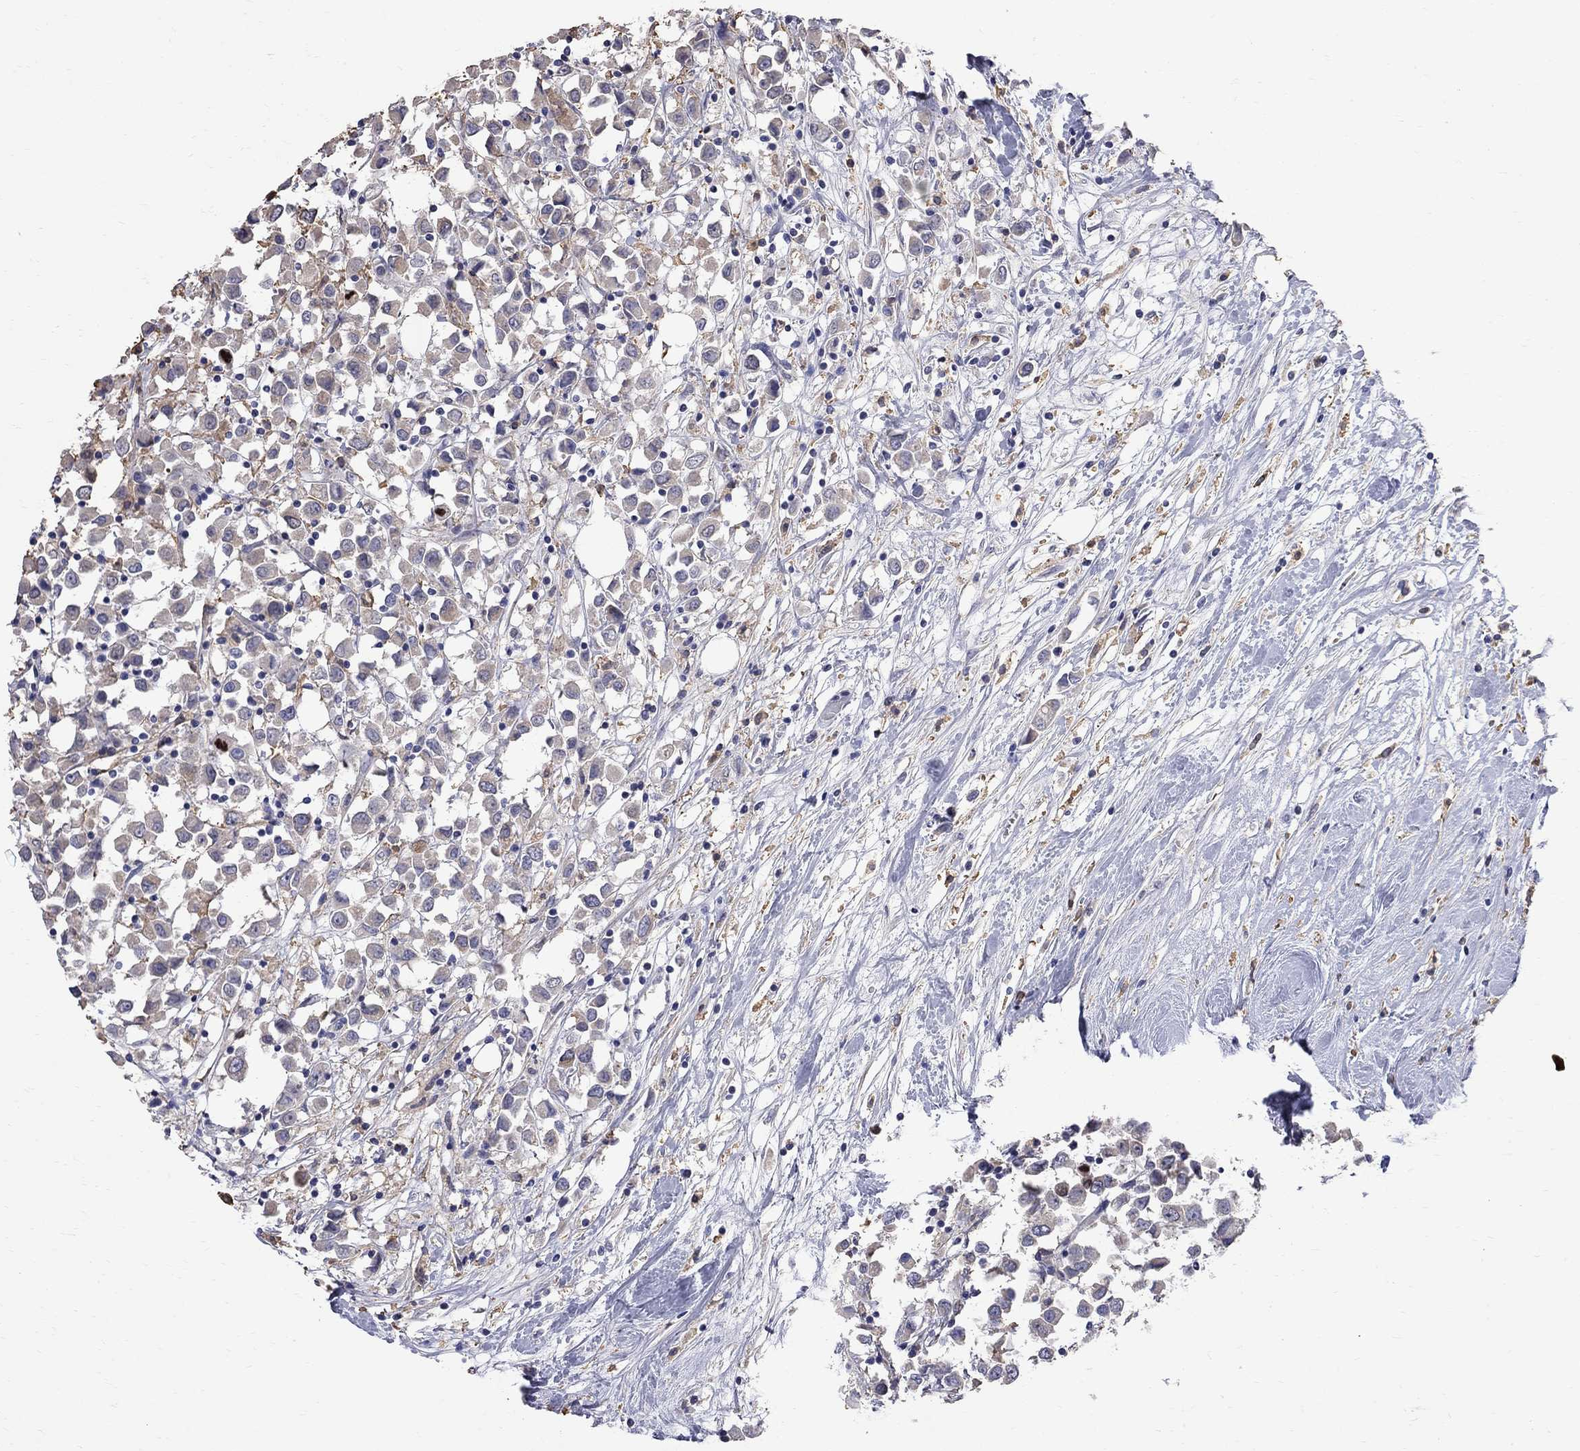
{"staining": {"intensity": "weak", "quantity": "<25%", "location": "cytoplasmic/membranous"}, "tissue": "breast cancer", "cell_type": "Tumor cells", "image_type": "cancer", "snomed": [{"axis": "morphology", "description": "Duct carcinoma"}, {"axis": "topography", "description": "Breast"}], "caption": "Invasive ductal carcinoma (breast) stained for a protein using immunohistochemistry exhibits no positivity tumor cells.", "gene": "CKAP2", "patient": {"sex": "female", "age": 61}}